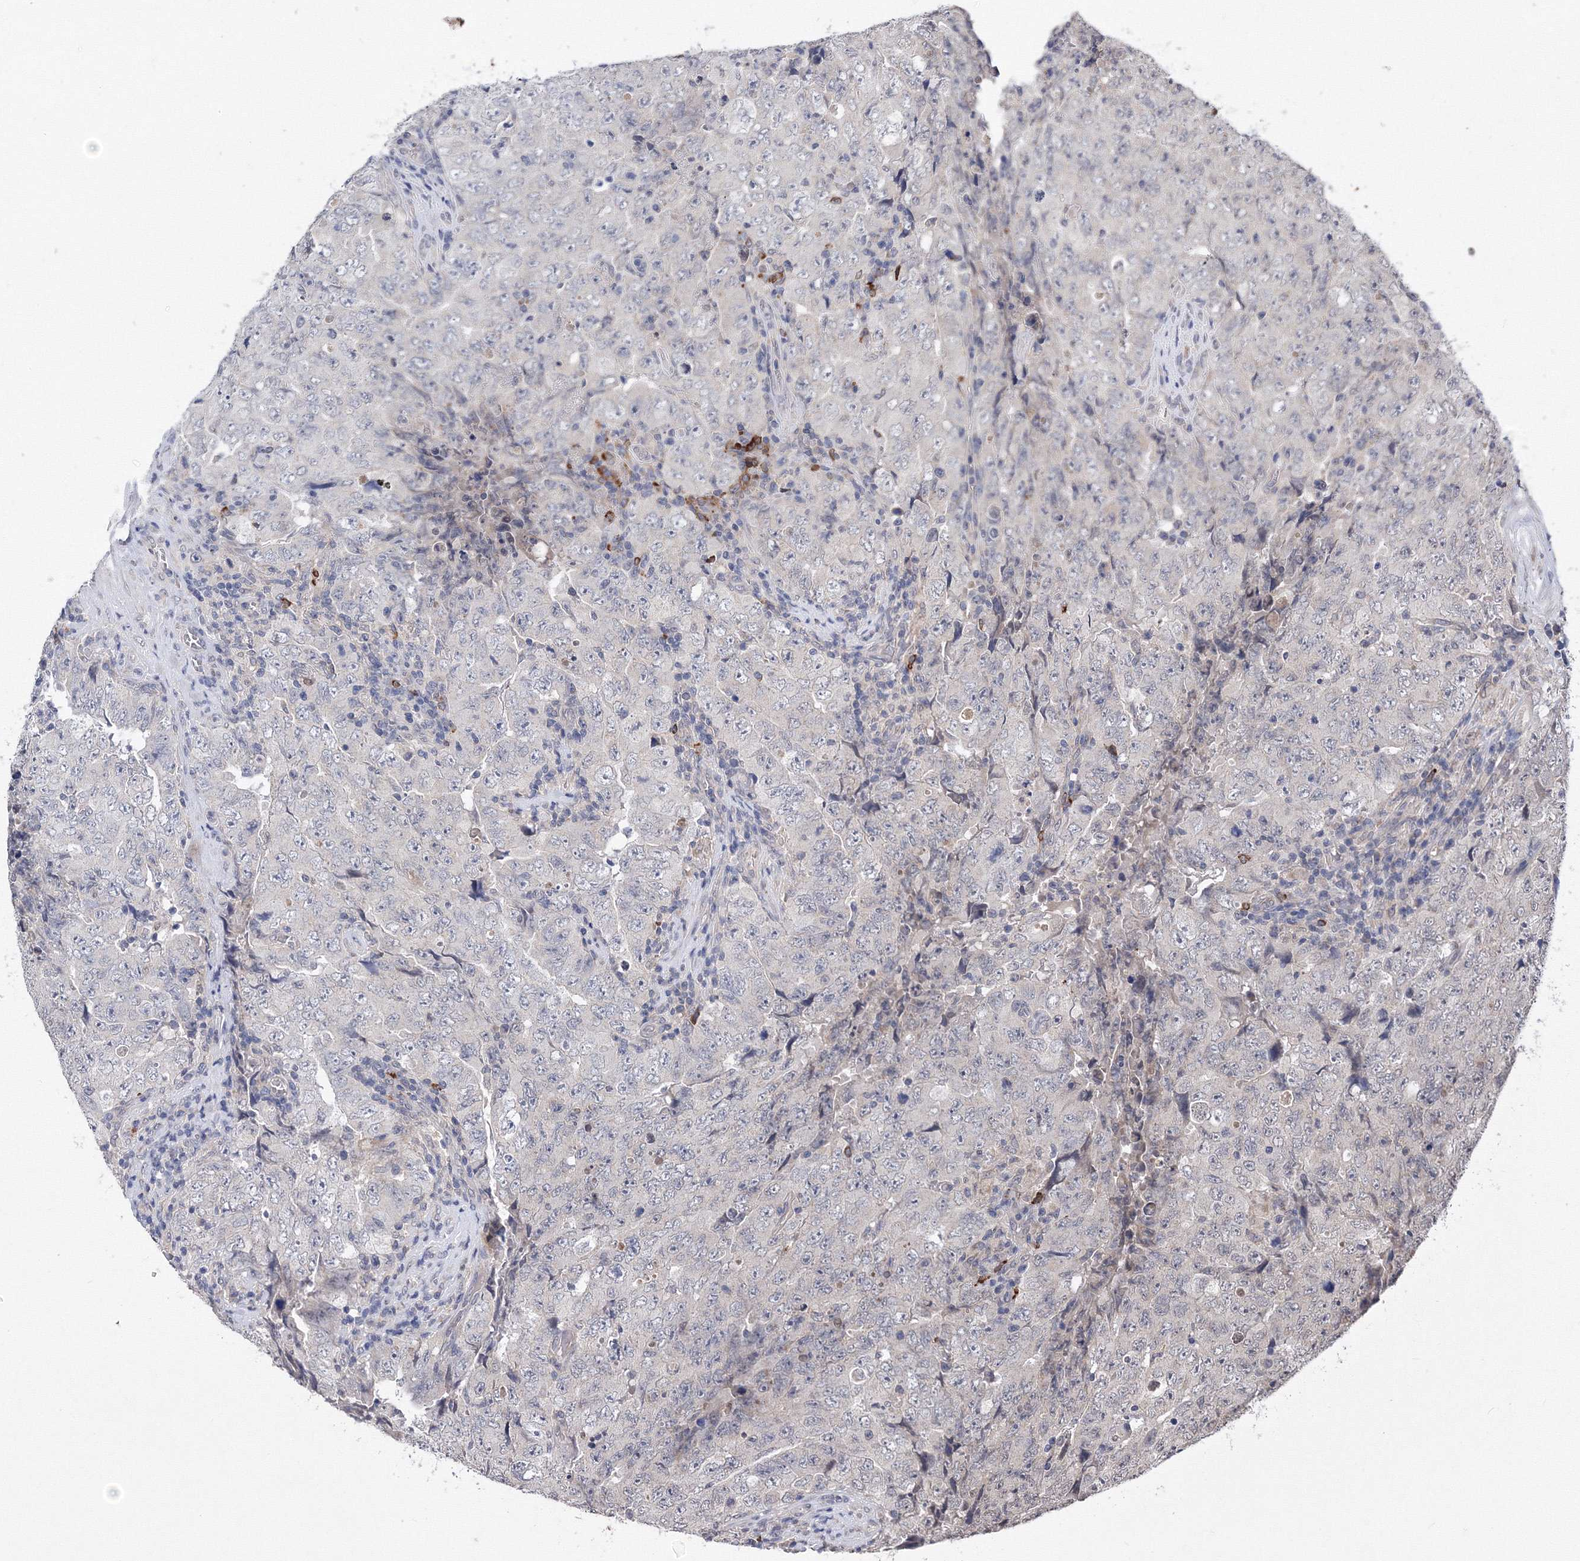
{"staining": {"intensity": "negative", "quantity": "none", "location": "none"}, "tissue": "testis cancer", "cell_type": "Tumor cells", "image_type": "cancer", "snomed": [{"axis": "morphology", "description": "Carcinoma, Embryonal, NOS"}, {"axis": "topography", "description": "Testis"}], "caption": "Tumor cells show no significant positivity in testis cancer.", "gene": "GPN1", "patient": {"sex": "male", "age": 26}}